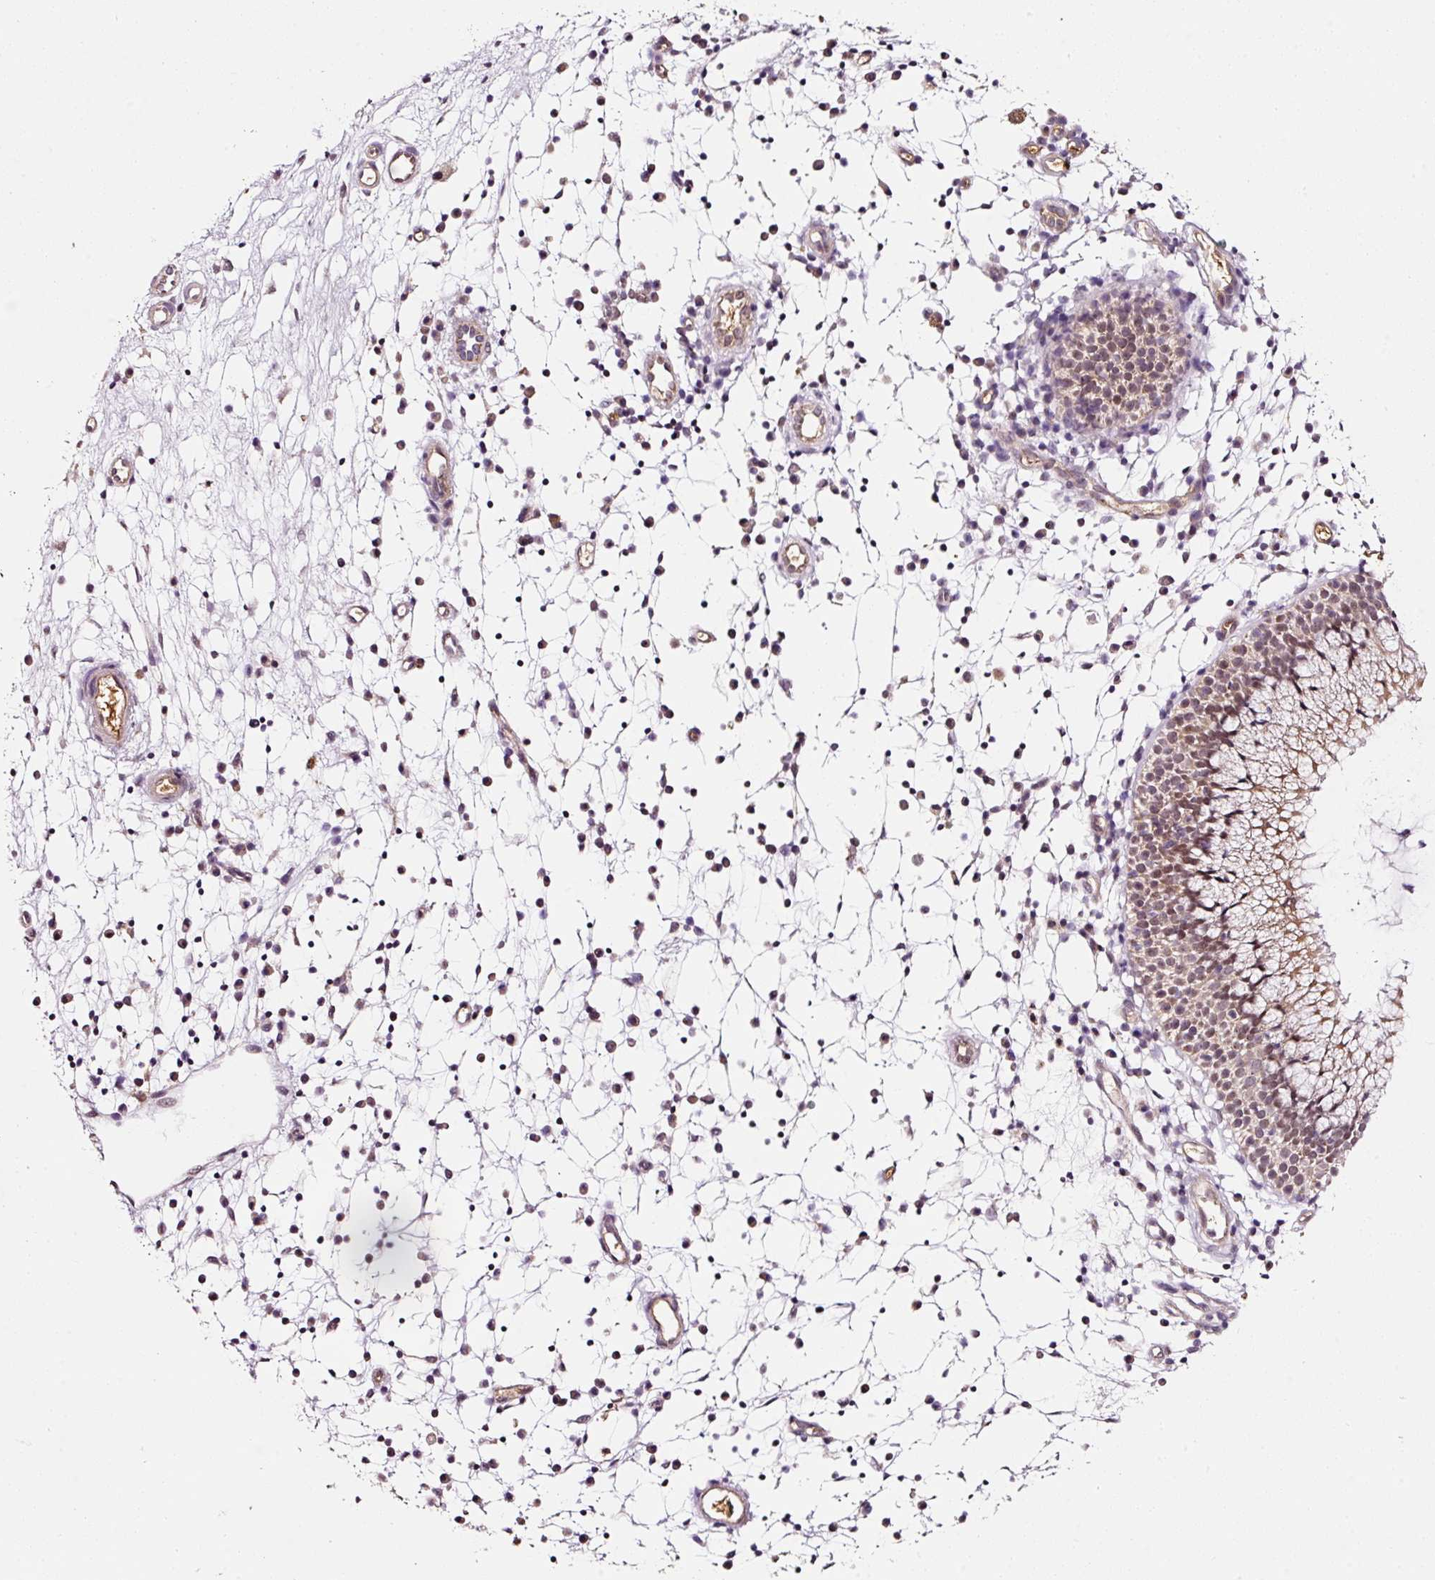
{"staining": {"intensity": "moderate", "quantity": "25%-75%", "location": "cytoplasmic/membranous,nuclear"}, "tissue": "nasopharynx", "cell_type": "Respiratory epithelial cells", "image_type": "normal", "snomed": [{"axis": "morphology", "description": "Normal tissue, NOS"}, {"axis": "topography", "description": "Nasopharynx"}], "caption": "Moderate cytoplasmic/membranous,nuclear expression is identified in about 25%-75% of respiratory epithelial cells in benign nasopharynx. The staining is performed using DAB (3,3'-diaminobenzidine) brown chromogen to label protein expression. The nuclei are counter-stained blue using hematoxylin.", "gene": "ZNF460", "patient": {"sex": "male", "age": 21}}